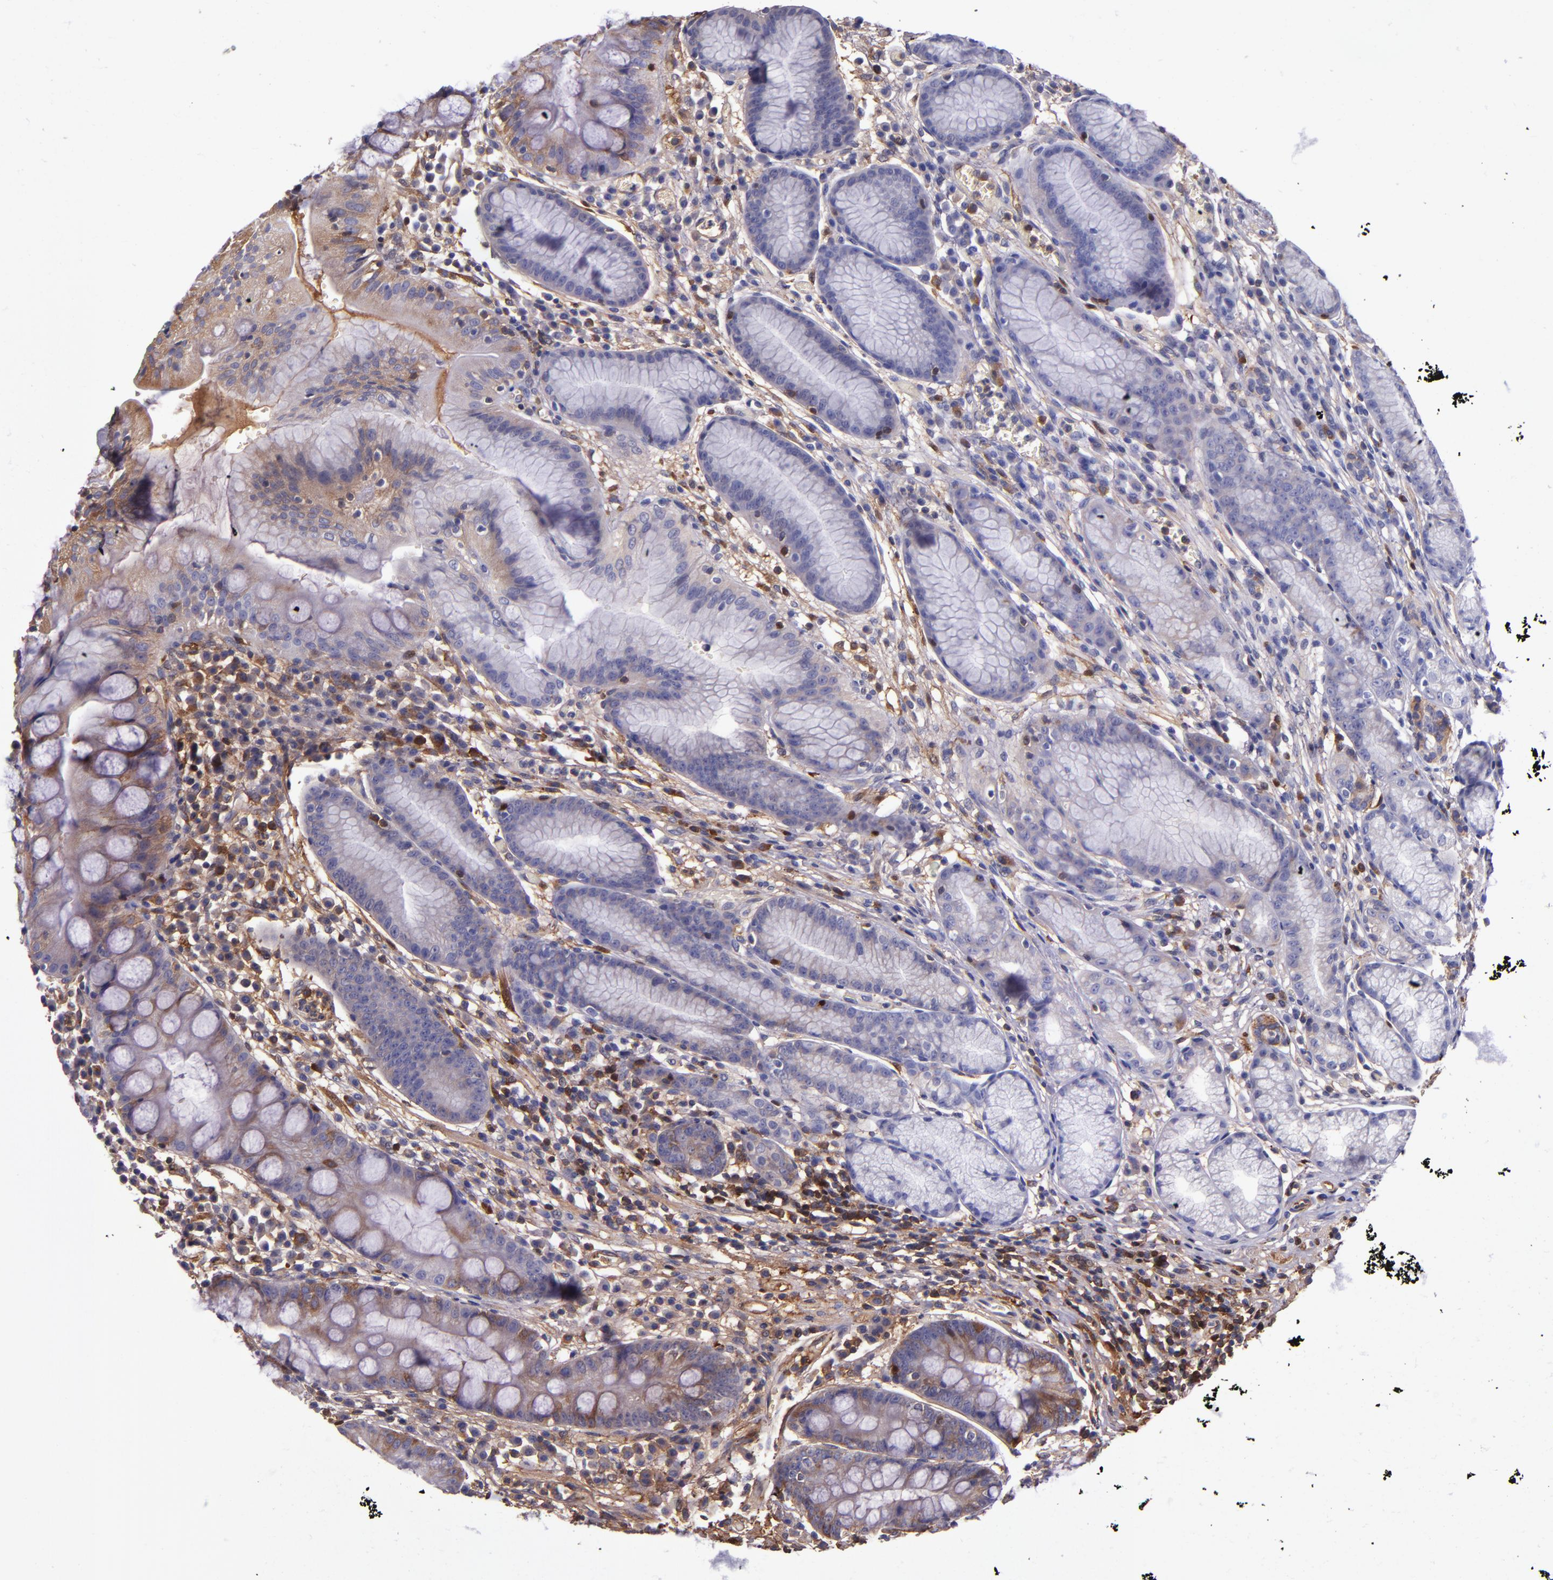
{"staining": {"intensity": "moderate", "quantity": "<25%", "location": "cytoplasmic/membranous"}, "tissue": "stomach", "cell_type": "Glandular cells", "image_type": "normal", "snomed": [{"axis": "morphology", "description": "Normal tissue, NOS"}, {"axis": "morphology", "description": "Inflammation, NOS"}, {"axis": "topography", "description": "Stomach, lower"}], "caption": "Human stomach stained with a brown dye displays moderate cytoplasmic/membranous positive positivity in about <25% of glandular cells.", "gene": "CLEC3B", "patient": {"sex": "male", "age": 59}}